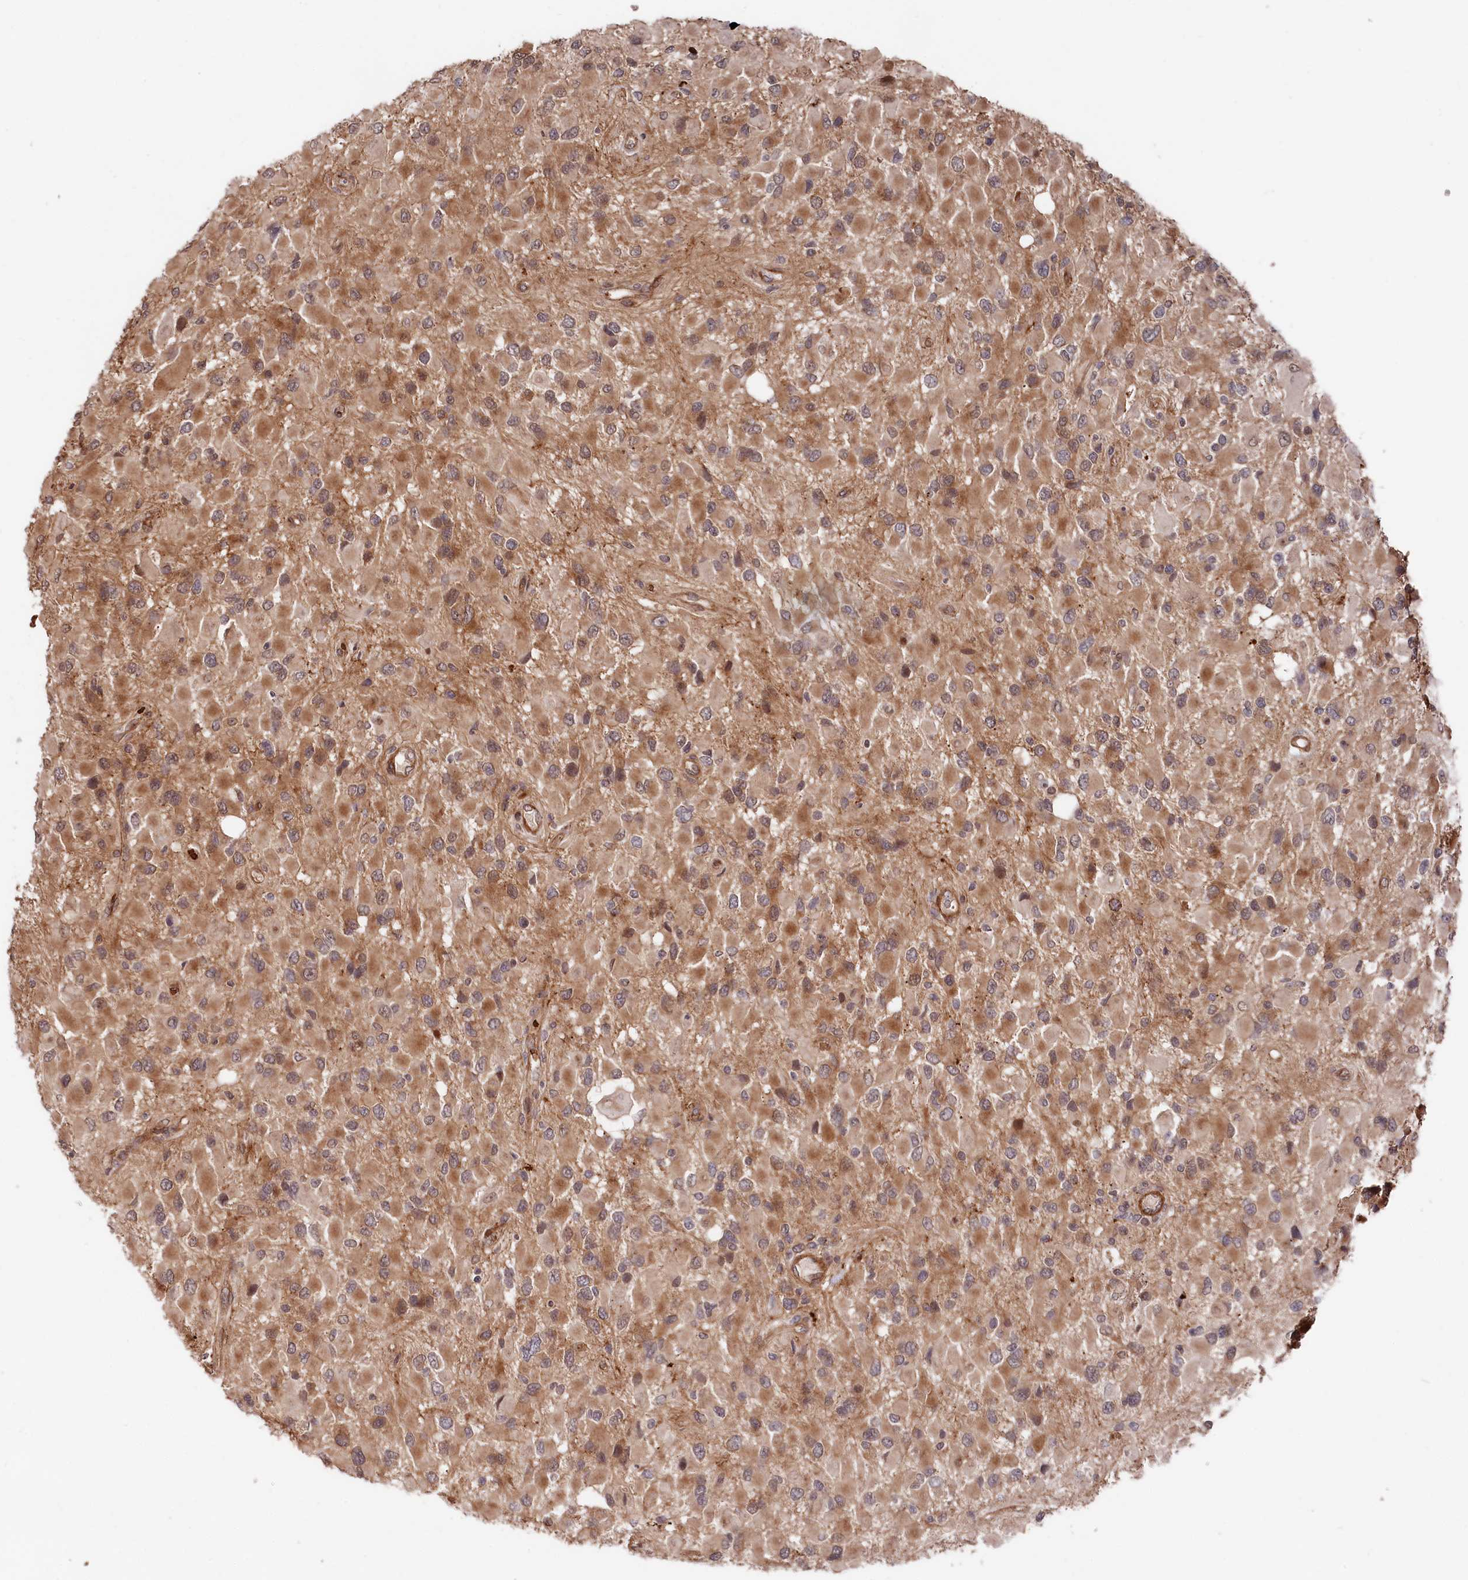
{"staining": {"intensity": "moderate", "quantity": "25%-75%", "location": "cytoplasmic/membranous"}, "tissue": "glioma", "cell_type": "Tumor cells", "image_type": "cancer", "snomed": [{"axis": "morphology", "description": "Glioma, malignant, High grade"}, {"axis": "topography", "description": "Brain"}], "caption": "This image exhibits immunohistochemistry staining of human glioma, with medium moderate cytoplasmic/membranous expression in about 25%-75% of tumor cells.", "gene": "TNKS1BP1", "patient": {"sex": "male", "age": 53}}